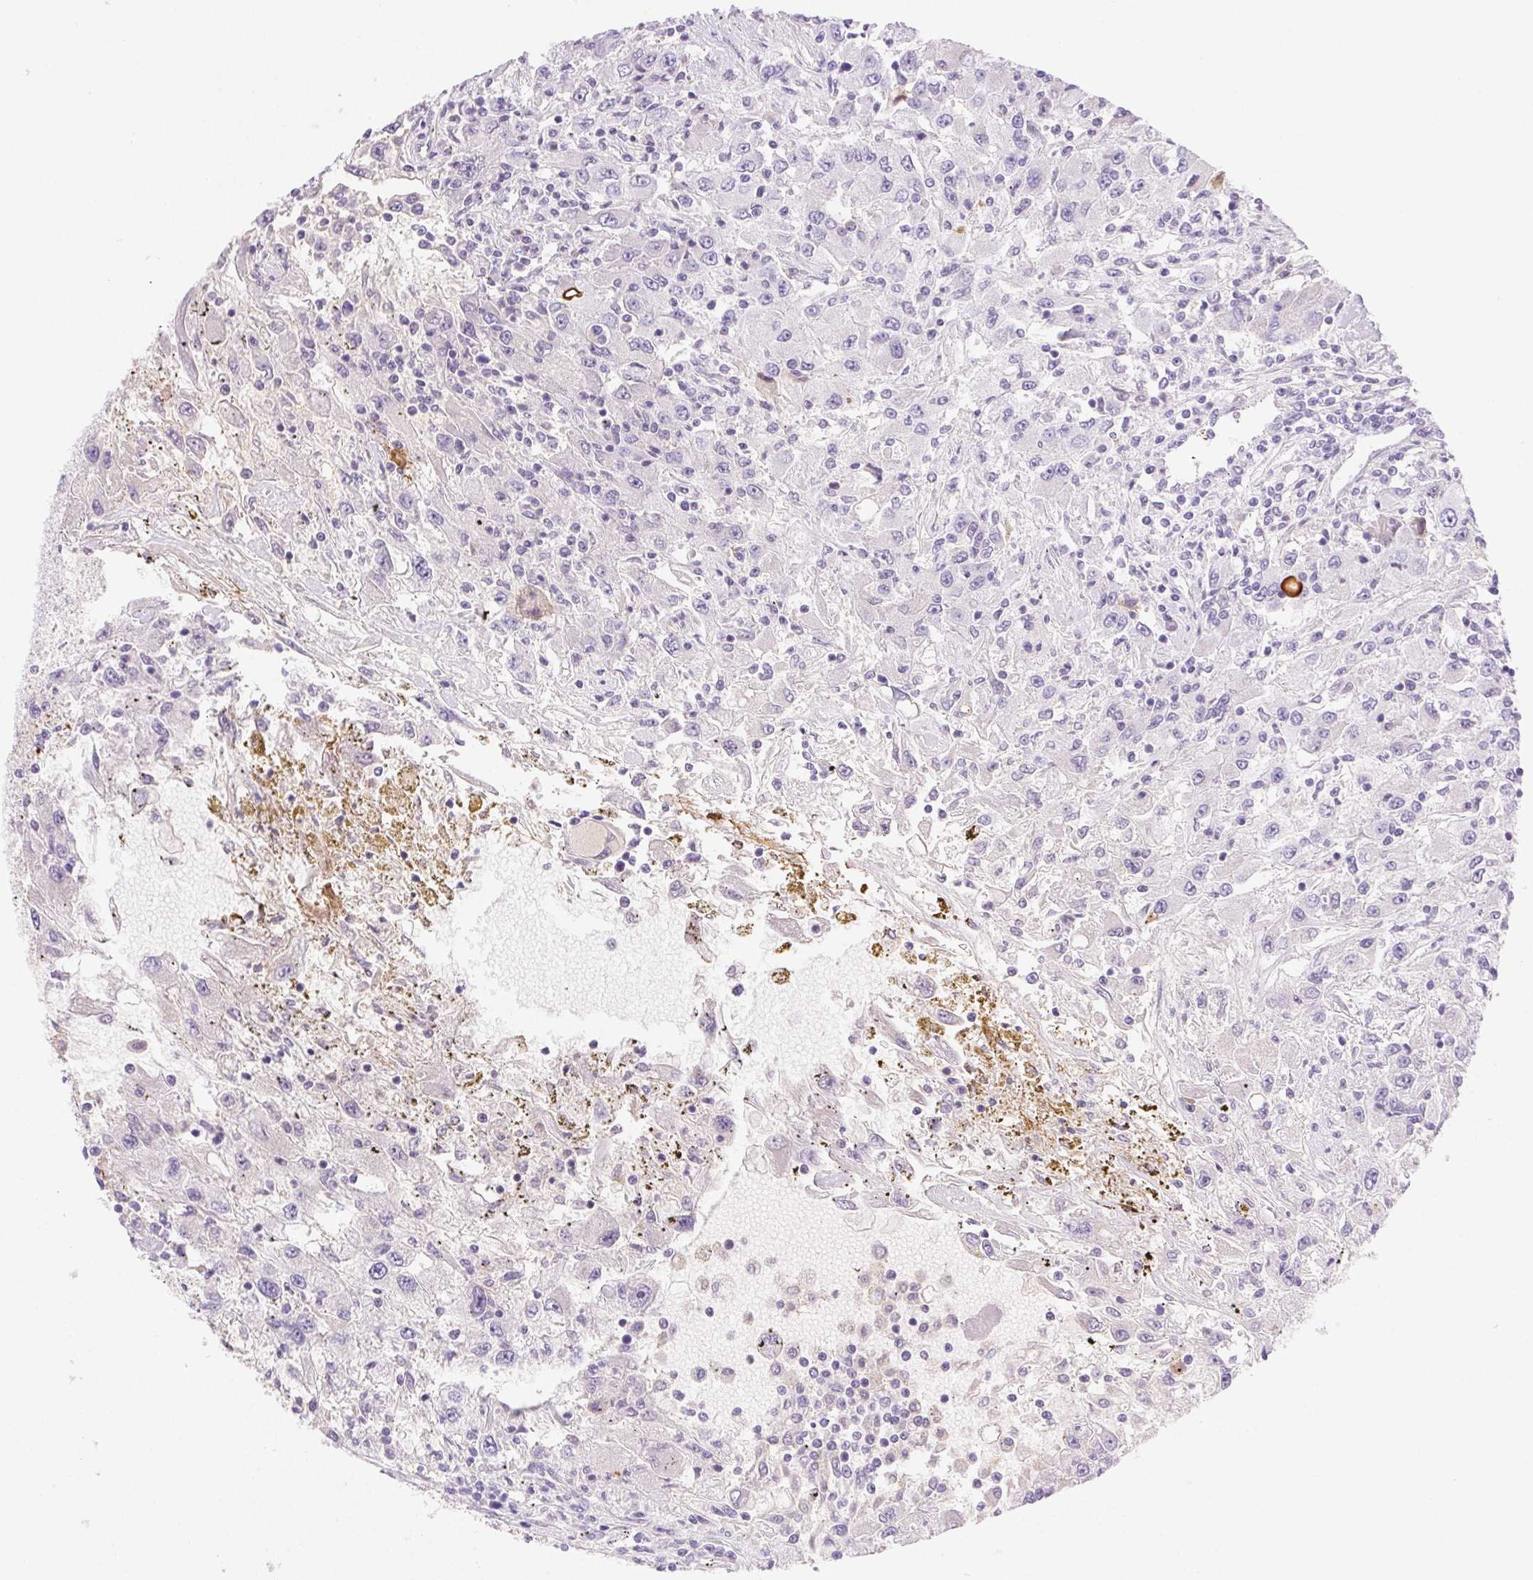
{"staining": {"intensity": "negative", "quantity": "none", "location": "none"}, "tissue": "renal cancer", "cell_type": "Tumor cells", "image_type": "cancer", "snomed": [{"axis": "morphology", "description": "Adenocarcinoma, NOS"}, {"axis": "topography", "description": "Kidney"}], "caption": "There is no significant positivity in tumor cells of renal cancer (adenocarcinoma).", "gene": "FGA", "patient": {"sex": "female", "age": 67}}